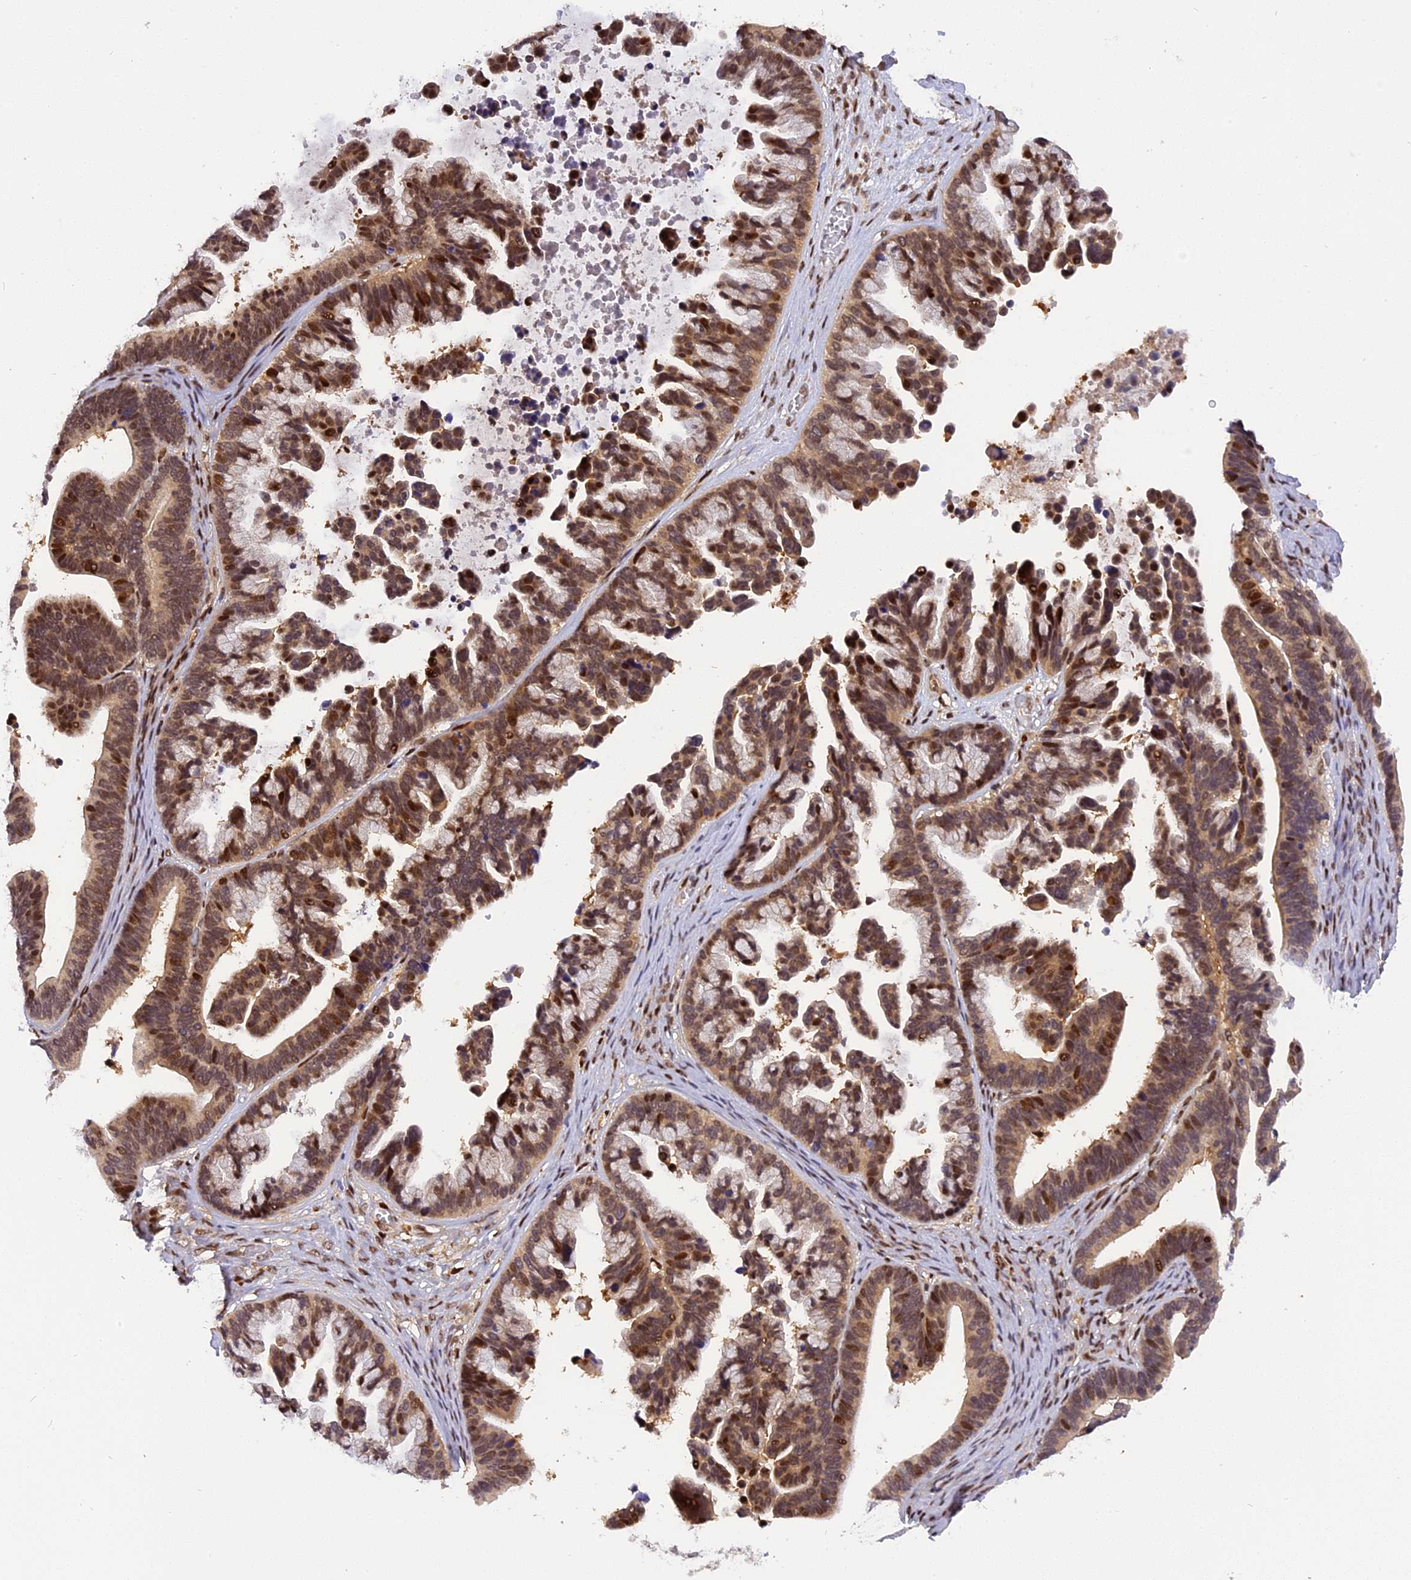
{"staining": {"intensity": "moderate", "quantity": ">75%", "location": "cytoplasmic/membranous,nuclear"}, "tissue": "ovarian cancer", "cell_type": "Tumor cells", "image_type": "cancer", "snomed": [{"axis": "morphology", "description": "Cystadenocarcinoma, serous, NOS"}, {"axis": "topography", "description": "Ovary"}], "caption": "IHC (DAB (3,3'-diaminobenzidine)) staining of serous cystadenocarcinoma (ovarian) displays moderate cytoplasmic/membranous and nuclear protein positivity in approximately >75% of tumor cells.", "gene": "RABGGTA", "patient": {"sex": "female", "age": 56}}